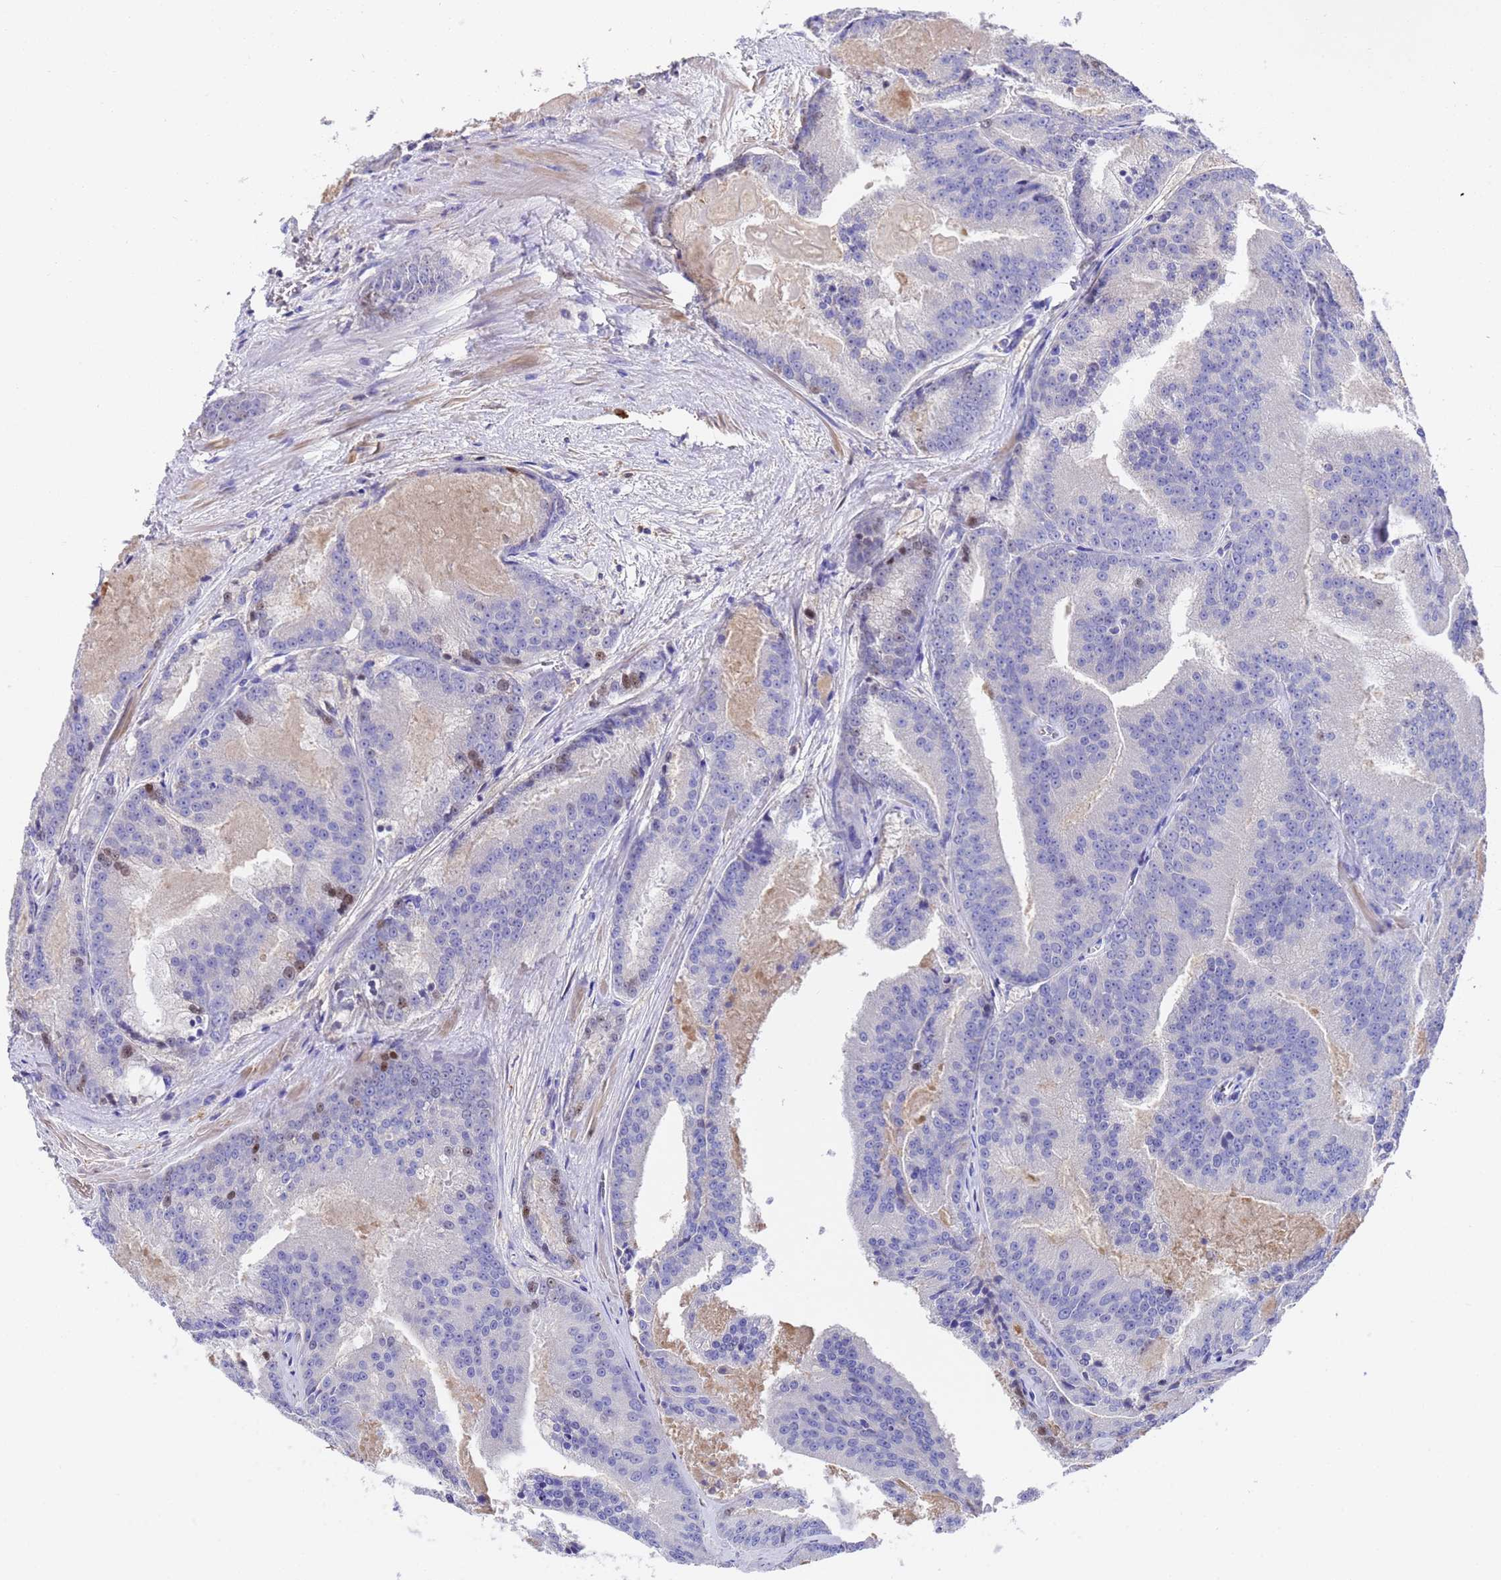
{"staining": {"intensity": "negative", "quantity": "none", "location": "none"}, "tissue": "prostate cancer", "cell_type": "Tumor cells", "image_type": "cancer", "snomed": [{"axis": "morphology", "description": "Adenocarcinoma, High grade"}, {"axis": "topography", "description": "Prostate"}], "caption": "IHC histopathology image of human prostate high-grade adenocarcinoma stained for a protein (brown), which displays no expression in tumor cells. (DAB (3,3'-diaminobenzidine) immunohistochemistry, high magnification).", "gene": "ELP6", "patient": {"sex": "male", "age": 61}}